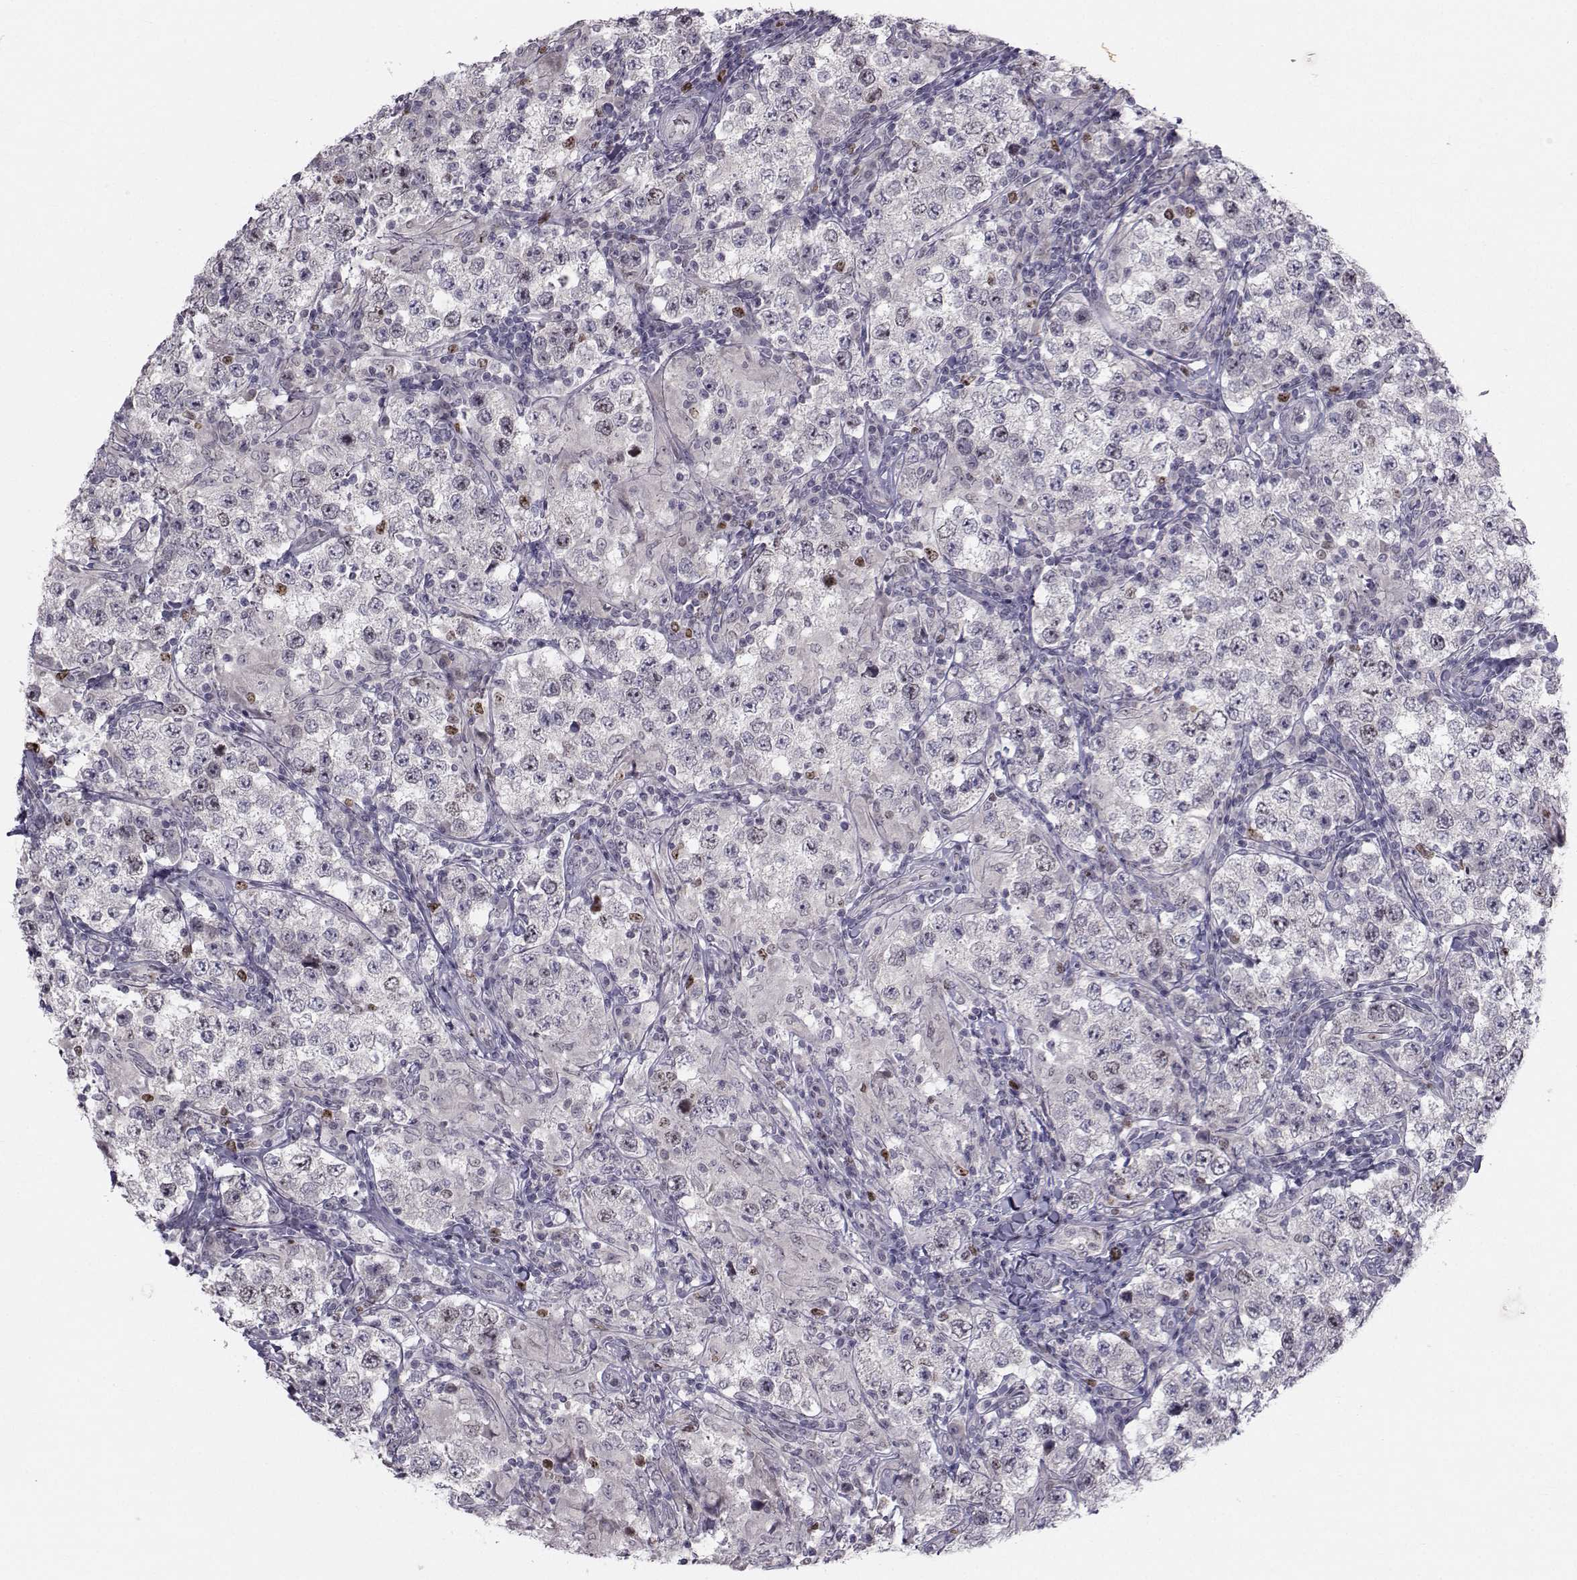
{"staining": {"intensity": "moderate", "quantity": "<25%", "location": "nuclear"}, "tissue": "testis cancer", "cell_type": "Tumor cells", "image_type": "cancer", "snomed": [{"axis": "morphology", "description": "Seminoma, NOS"}, {"axis": "morphology", "description": "Carcinoma, Embryonal, NOS"}, {"axis": "topography", "description": "Testis"}], "caption": "IHC histopathology image of human testis seminoma stained for a protein (brown), which demonstrates low levels of moderate nuclear expression in approximately <25% of tumor cells.", "gene": "LRP8", "patient": {"sex": "male", "age": 41}}